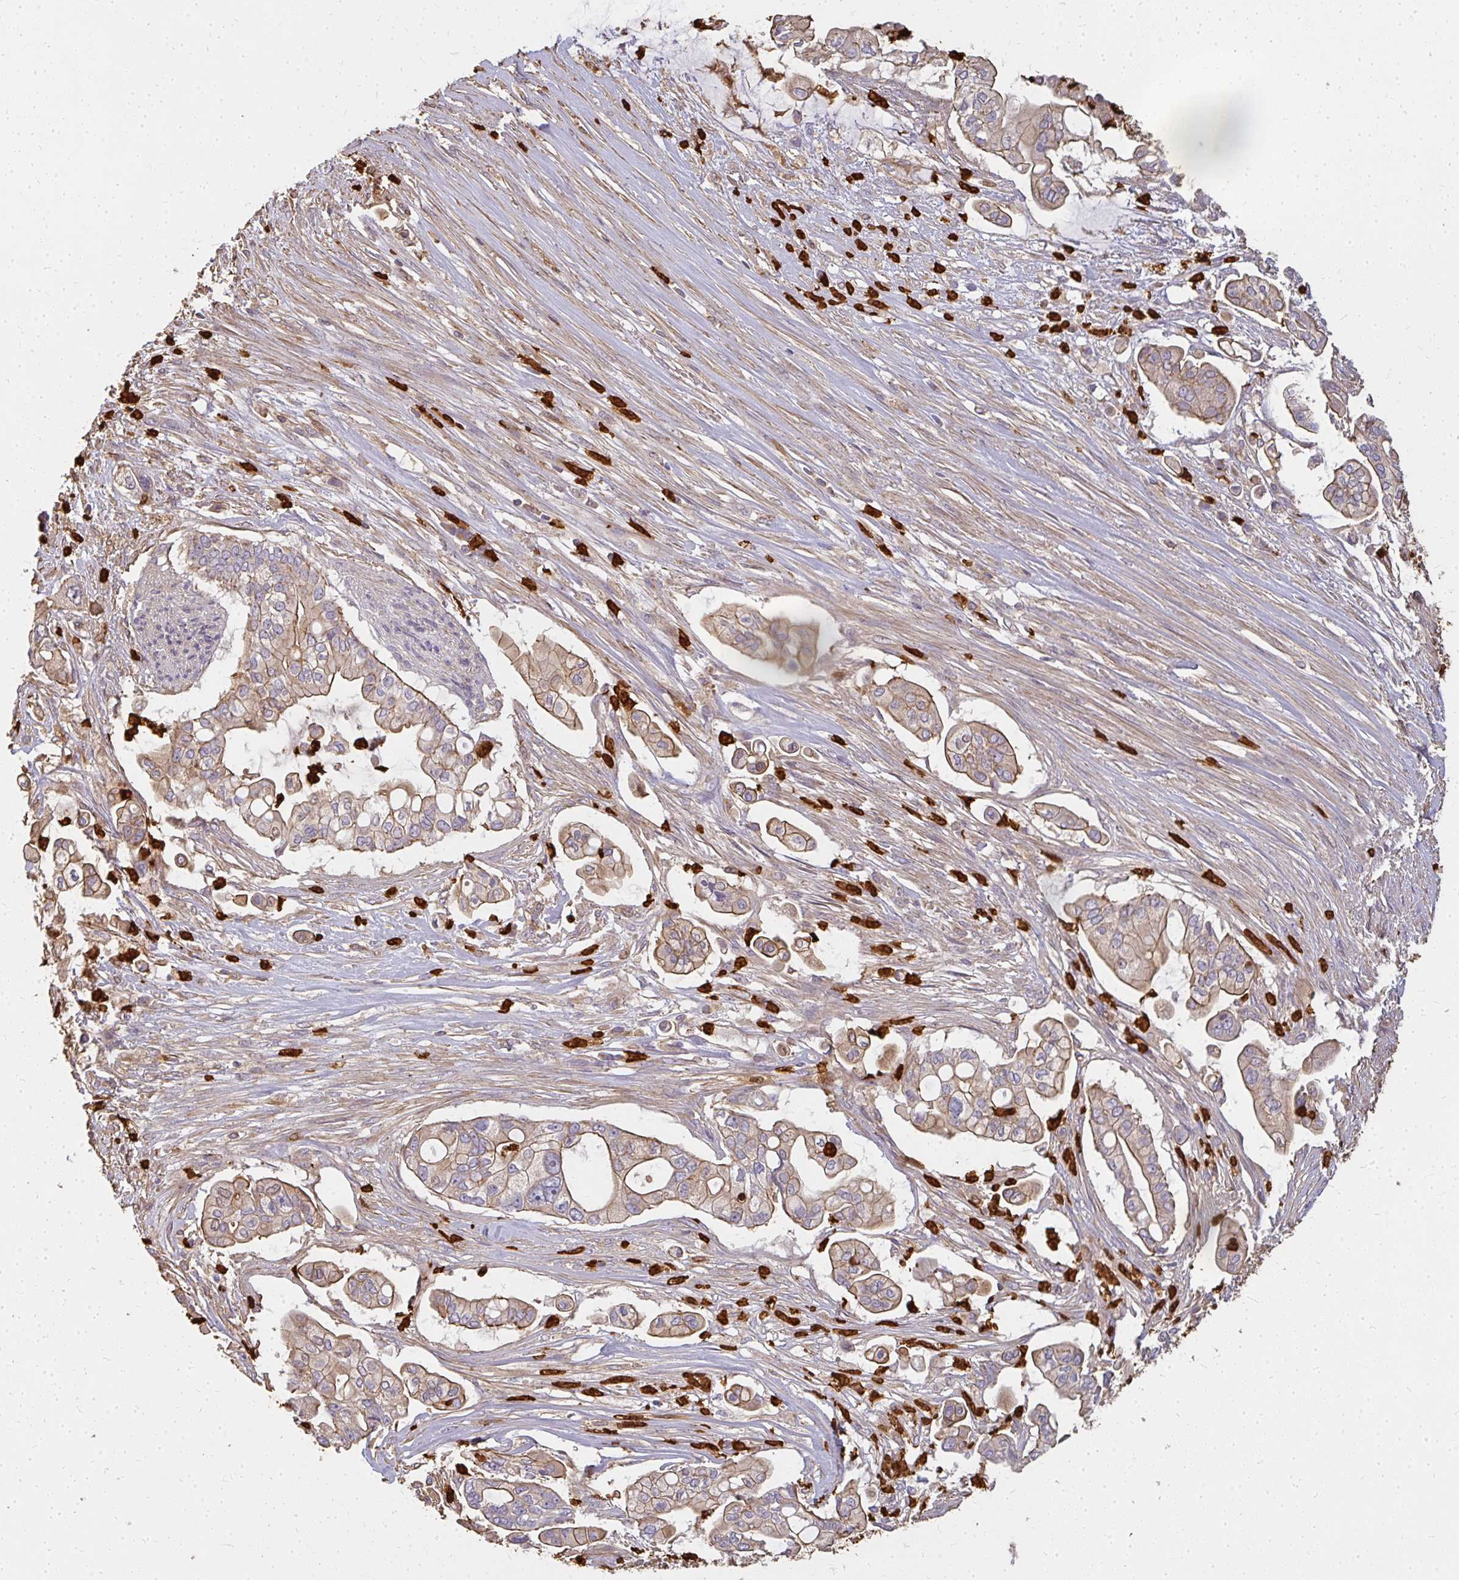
{"staining": {"intensity": "moderate", "quantity": ">75%", "location": "cytoplasmic/membranous"}, "tissue": "pancreatic cancer", "cell_type": "Tumor cells", "image_type": "cancer", "snomed": [{"axis": "morphology", "description": "Adenocarcinoma, NOS"}, {"axis": "topography", "description": "Pancreas"}], "caption": "IHC photomicrograph of neoplastic tissue: human pancreatic cancer stained using immunohistochemistry (IHC) reveals medium levels of moderate protein expression localized specifically in the cytoplasmic/membranous of tumor cells, appearing as a cytoplasmic/membranous brown color.", "gene": "CNTRL", "patient": {"sex": "female", "age": 69}}